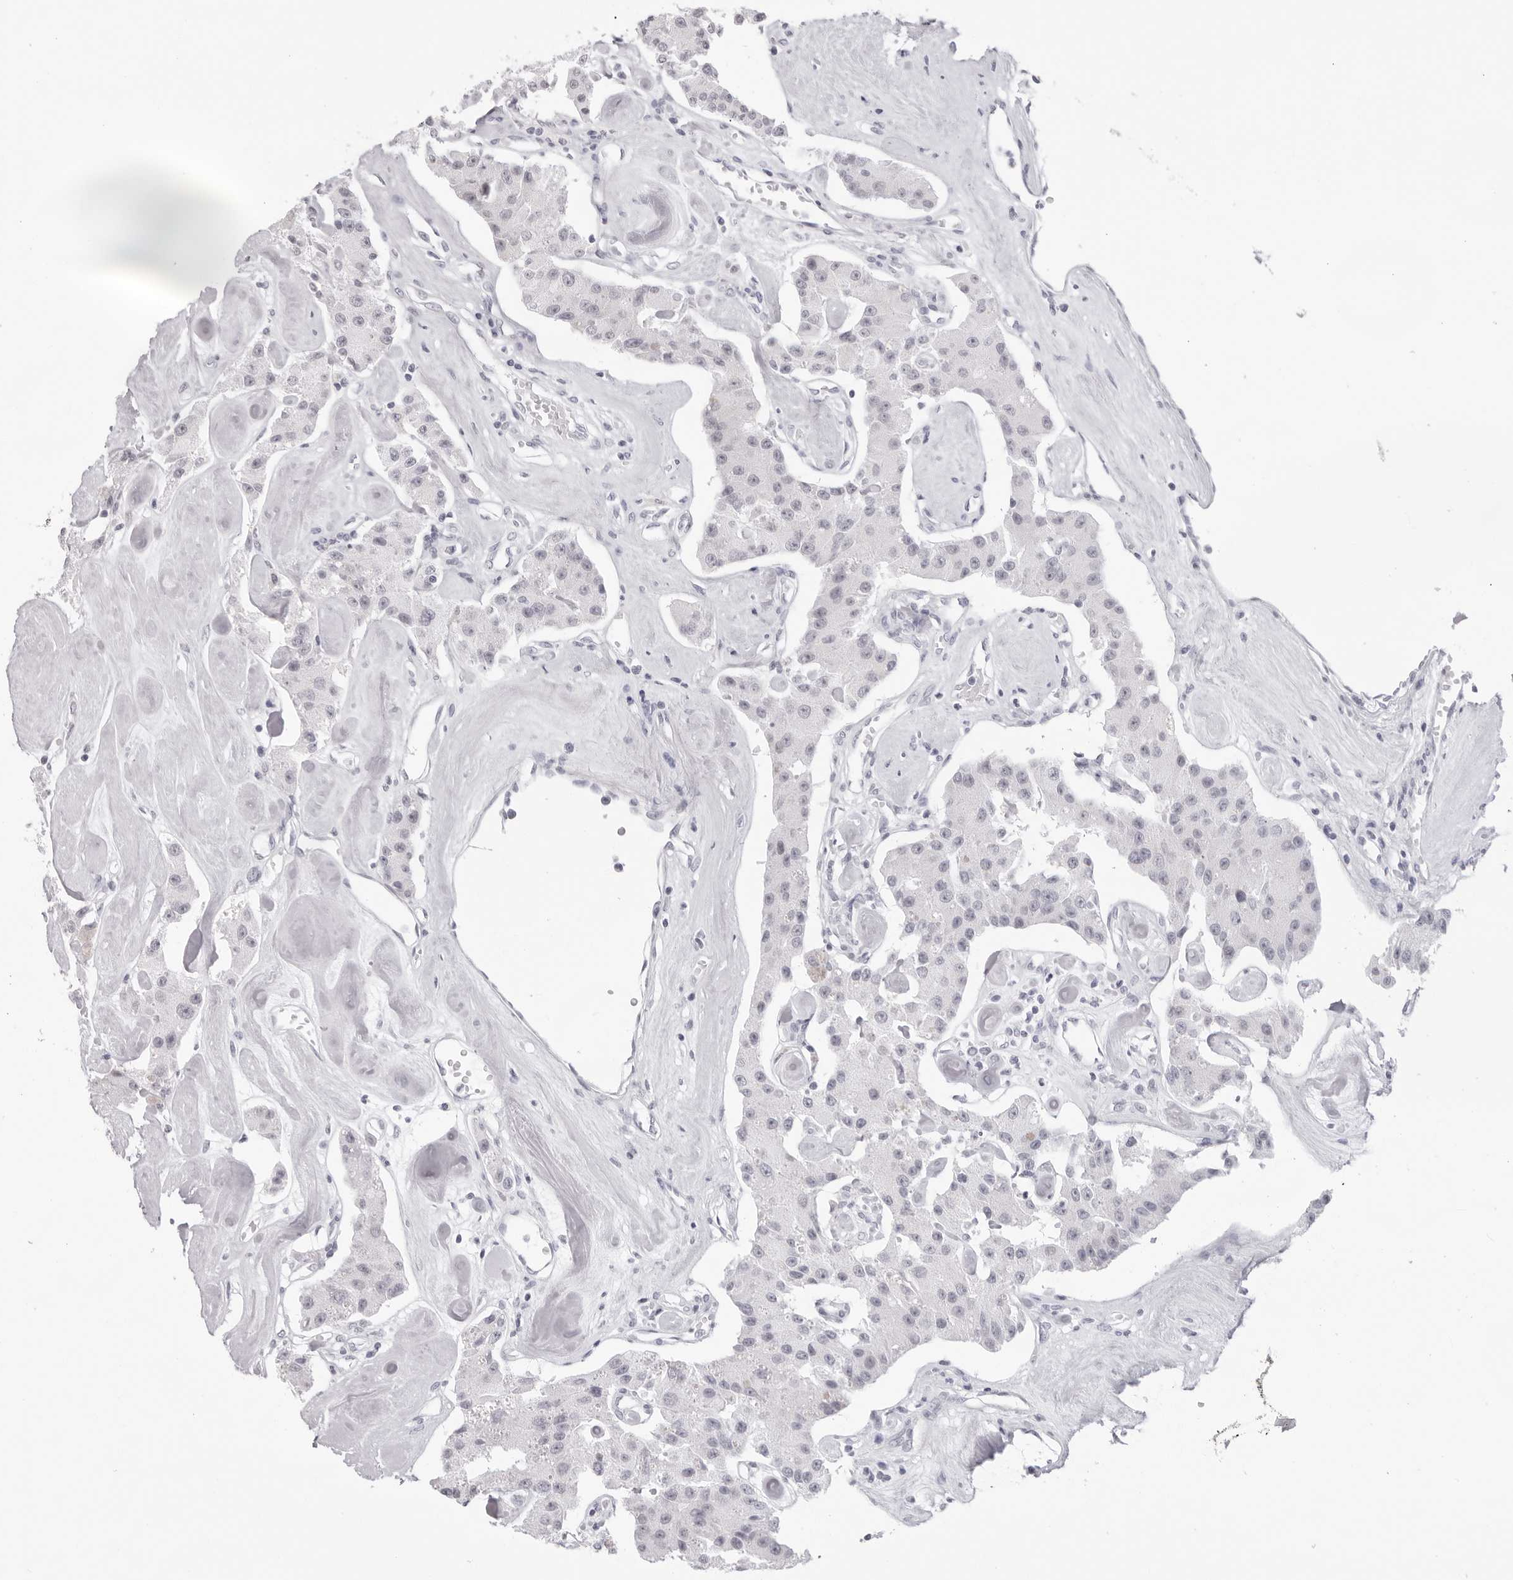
{"staining": {"intensity": "negative", "quantity": "none", "location": "none"}, "tissue": "carcinoid", "cell_type": "Tumor cells", "image_type": "cancer", "snomed": [{"axis": "morphology", "description": "Carcinoid, malignant, NOS"}, {"axis": "topography", "description": "Pancreas"}], "caption": "This is an immunohistochemistry (IHC) image of carcinoid. There is no staining in tumor cells.", "gene": "KLK12", "patient": {"sex": "male", "age": 41}}